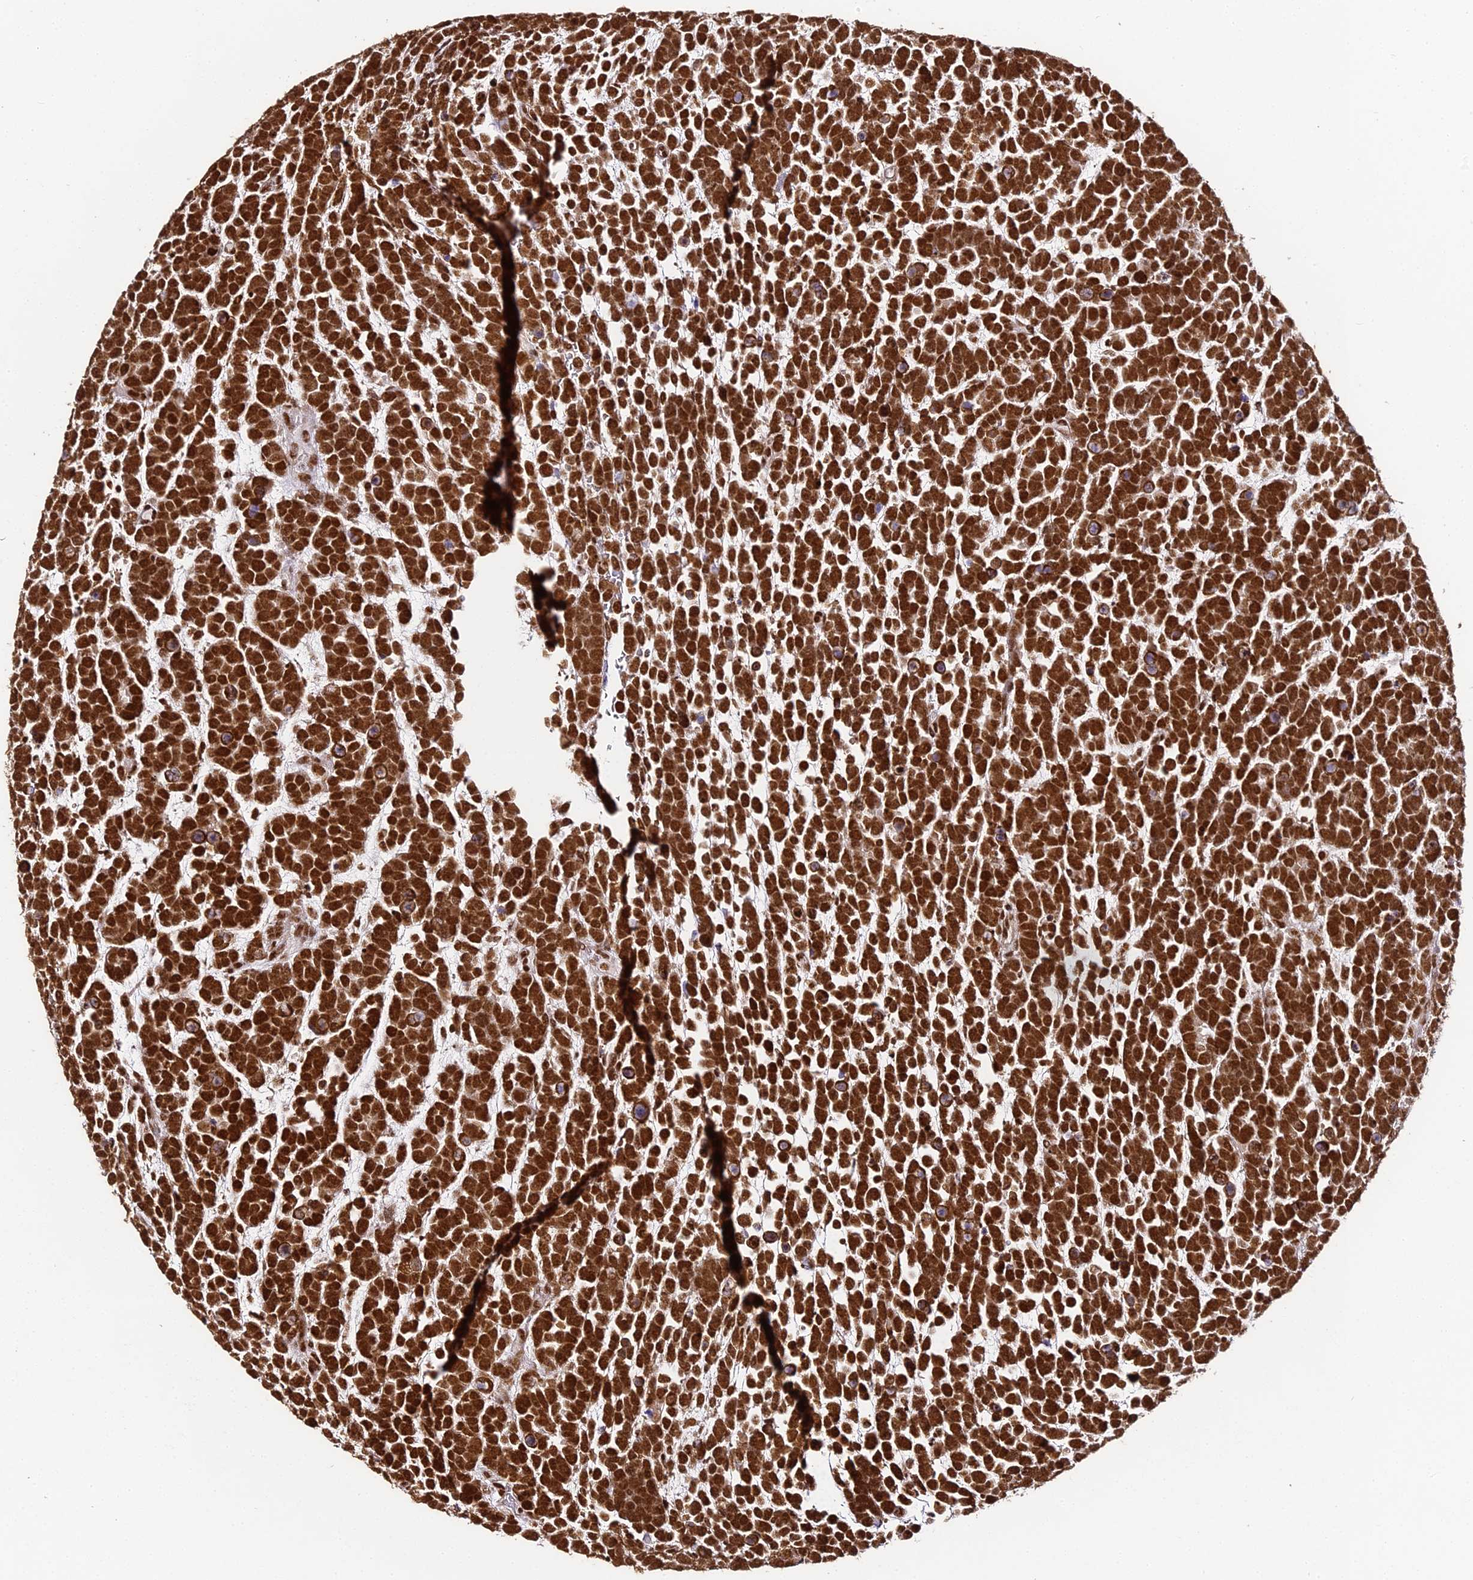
{"staining": {"intensity": "strong", "quantity": ">75%", "location": "cytoplasmic/membranous,nuclear"}, "tissue": "urothelial cancer", "cell_type": "Tumor cells", "image_type": "cancer", "snomed": [{"axis": "morphology", "description": "Urothelial carcinoma, High grade"}, {"axis": "topography", "description": "Urinary bladder"}], "caption": "Human urothelial cancer stained with a brown dye demonstrates strong cytoplasmic/membranous and nuclear positive staining in about >75% of tumor cells.", "gene": "HNRNPA1", "patient": {"sex": "female", "age": 82}}